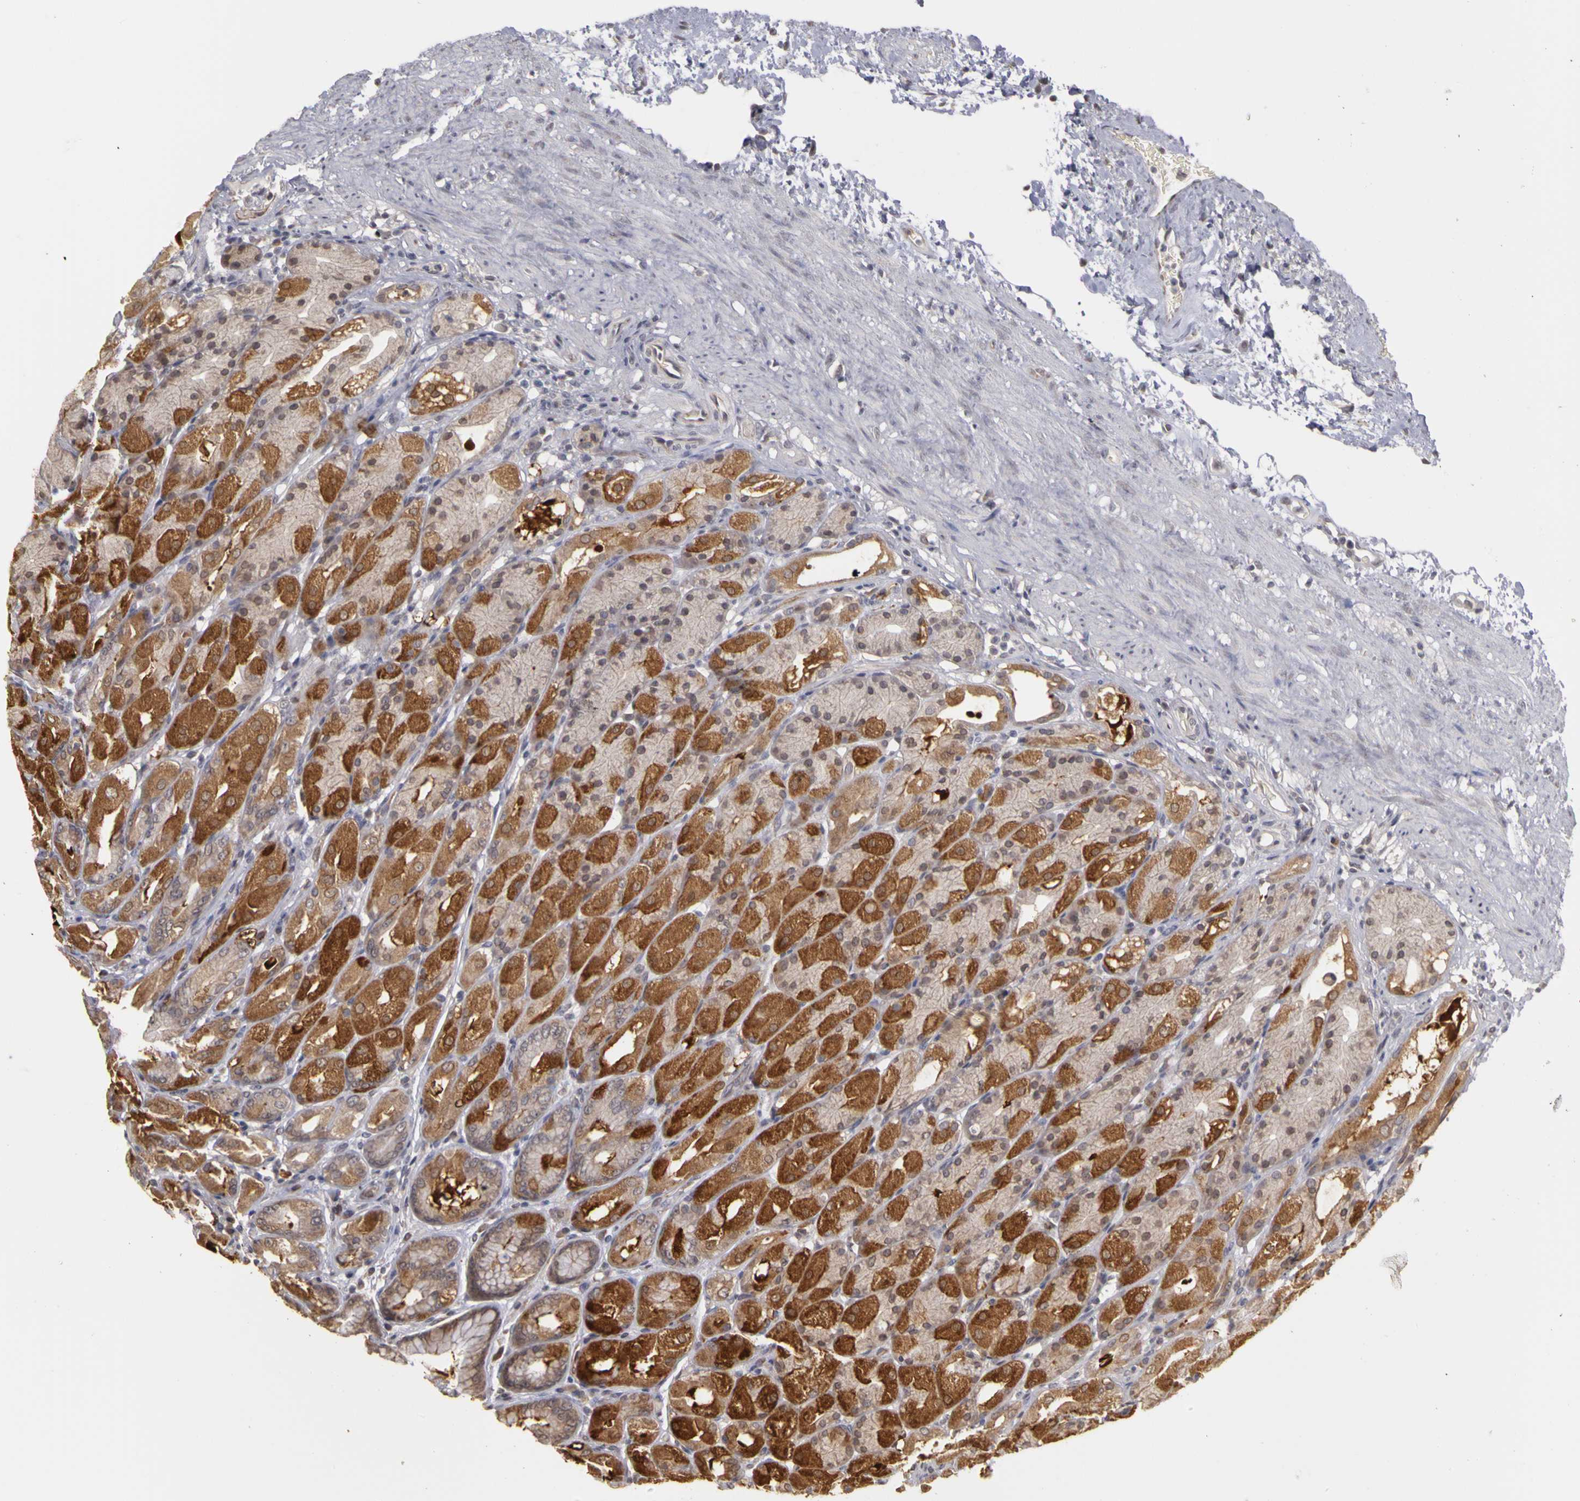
{"staining": {"intensity": "strong", "quantity": "25%-75%", "location": "cytoplasmic/membranous"}, "tissue": "stomach", "cell_type": "Glandular cells", "image_type": "normal", "snomed": [{"axis": "morphology", "description": "Normal tissue, NOS"}, {"axis": "topography", "description": "Stomach, upper"}], "caption": "Immunohistochemistry (IHC) histopathology image of benign stomach: stomach stained using IHC demonstrates high levels of strong protein expression localized specifically in the cytoplasmic/membranous of glandular cells, appearing as a cytoplasmic/membranous brown color.", "gene": "FRMD7", "patient": {"sex": "female", "age": 75}}